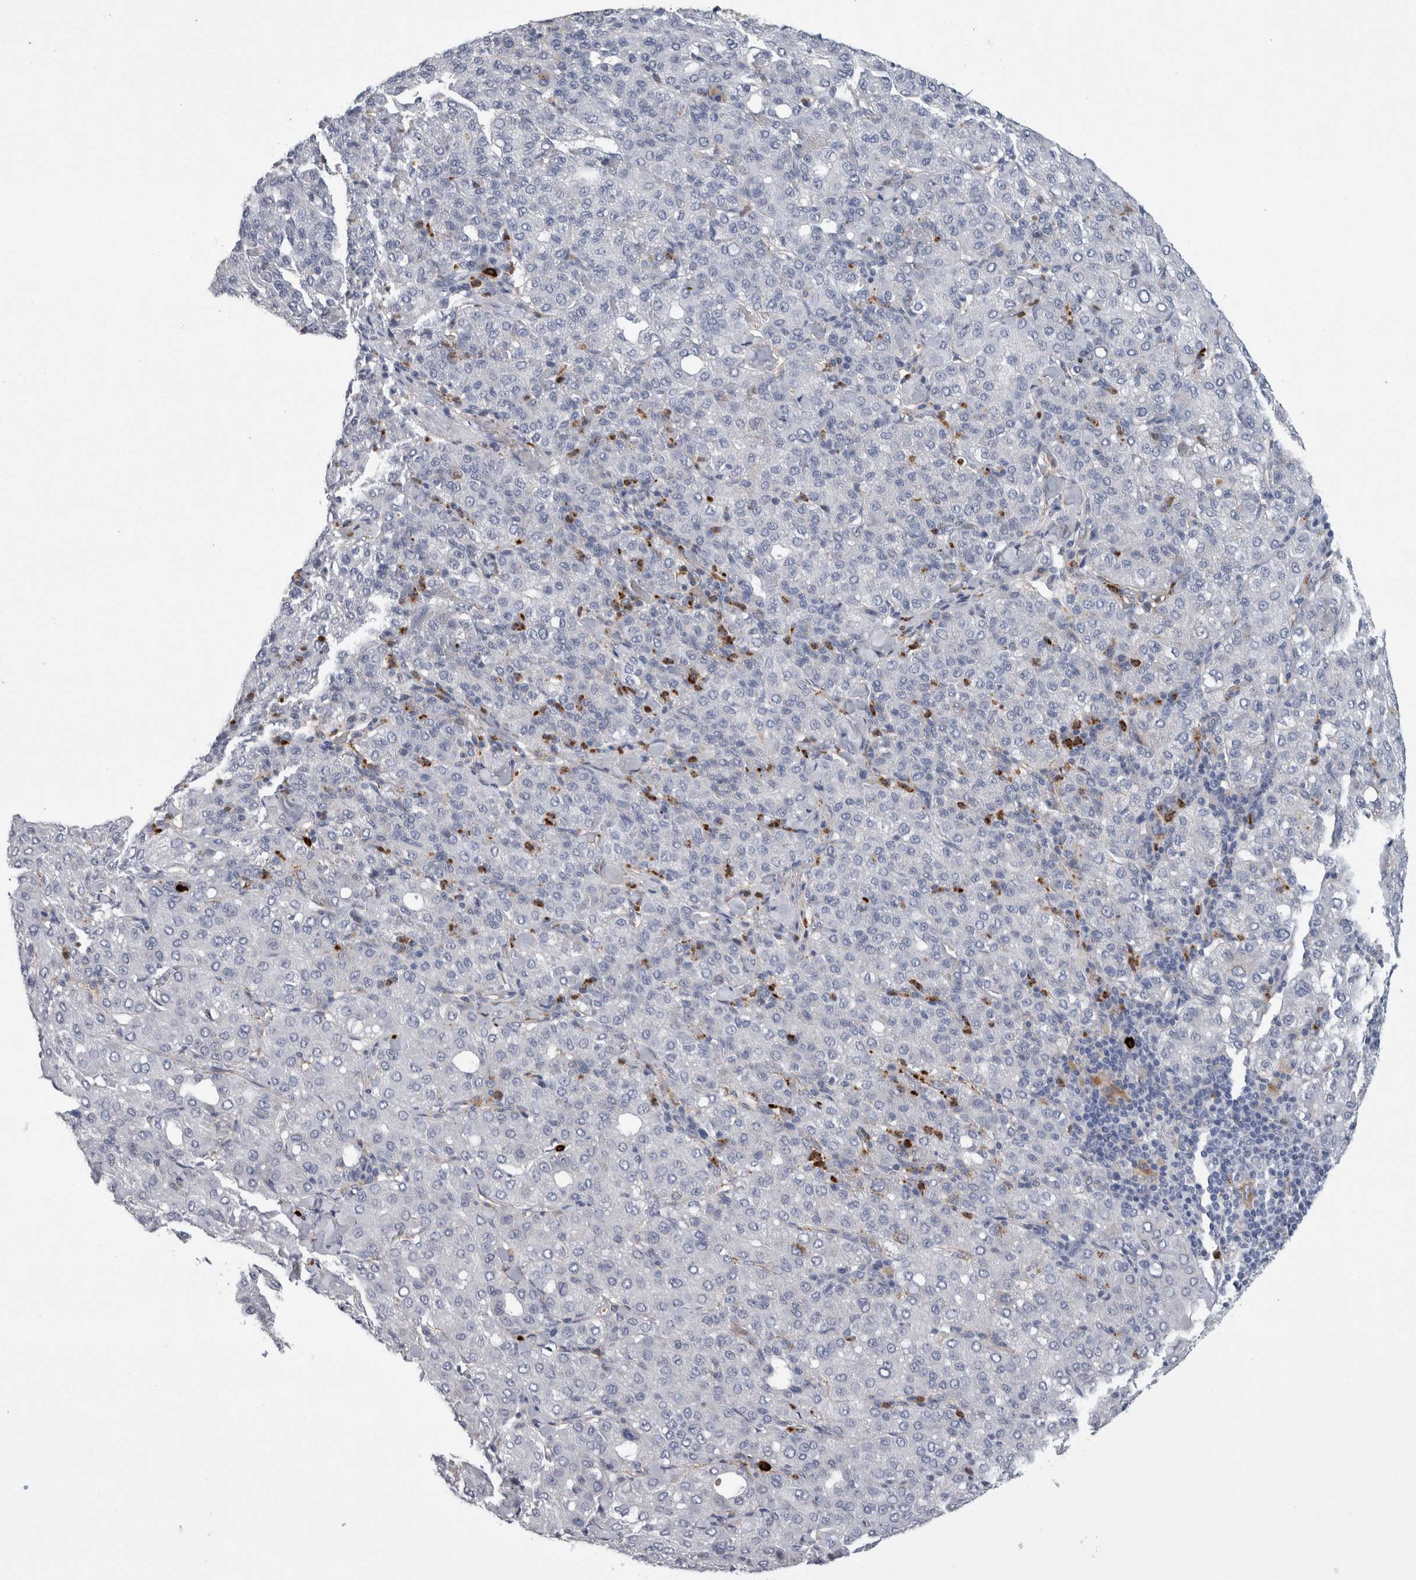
{"staining": {"intensity": "negative", "quantity": "none", "location": "none"}, "tissue": "liver cancer", "cell_type": "Tumor cells", "image_type": "cancer", "snomed": [{"axis": "morphology", "description": "Carcinoma, Hepatocellular, NOS"}, {"axis": "topography", "description": "Liver"}], "caption": "Tumor cells are negative for protein expression in human liver cancer (hepatocellular carcinoma).", "gene": "CD63", "patient": {"sex": "male", "age": 65}}